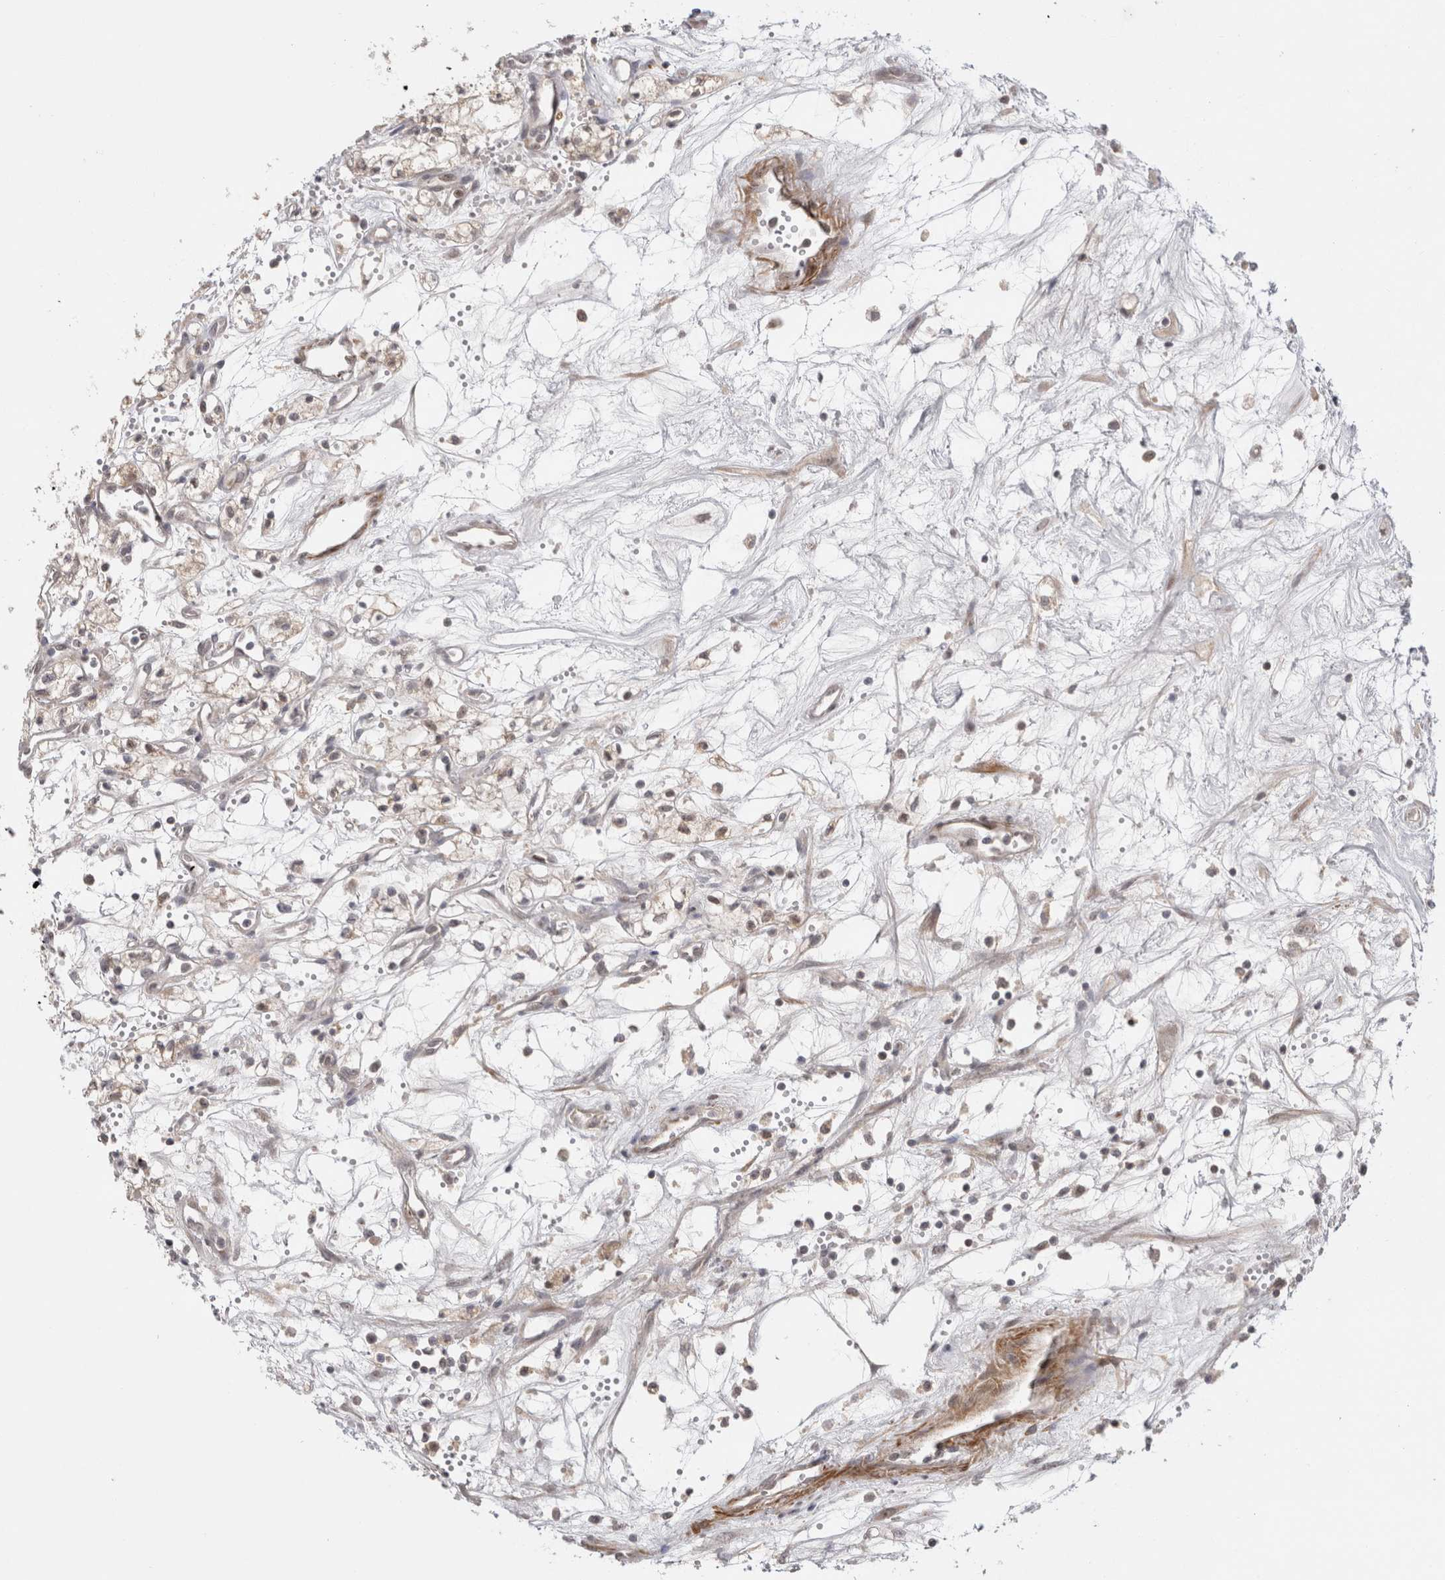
{"staining": {"intensity": "weak", "quantity": "<25%", "location": "cytoplasmic/membranous"}, "tissue": "renal cancer", "cell_type": "Tumor cells", "image_type": "cancer", "snomed": [{"axis": "morphology", "description": "Adenocarcinoma, NOS"}, {"axis": "topography", "description": "Kidney"}], "caption": "Immunohistochemical staining of renal cancer (adenocarcinoma) shows no significant expression in tumor cells.", "gene": "ZNF318", "patient": {"sex": "male", "age": 59}}